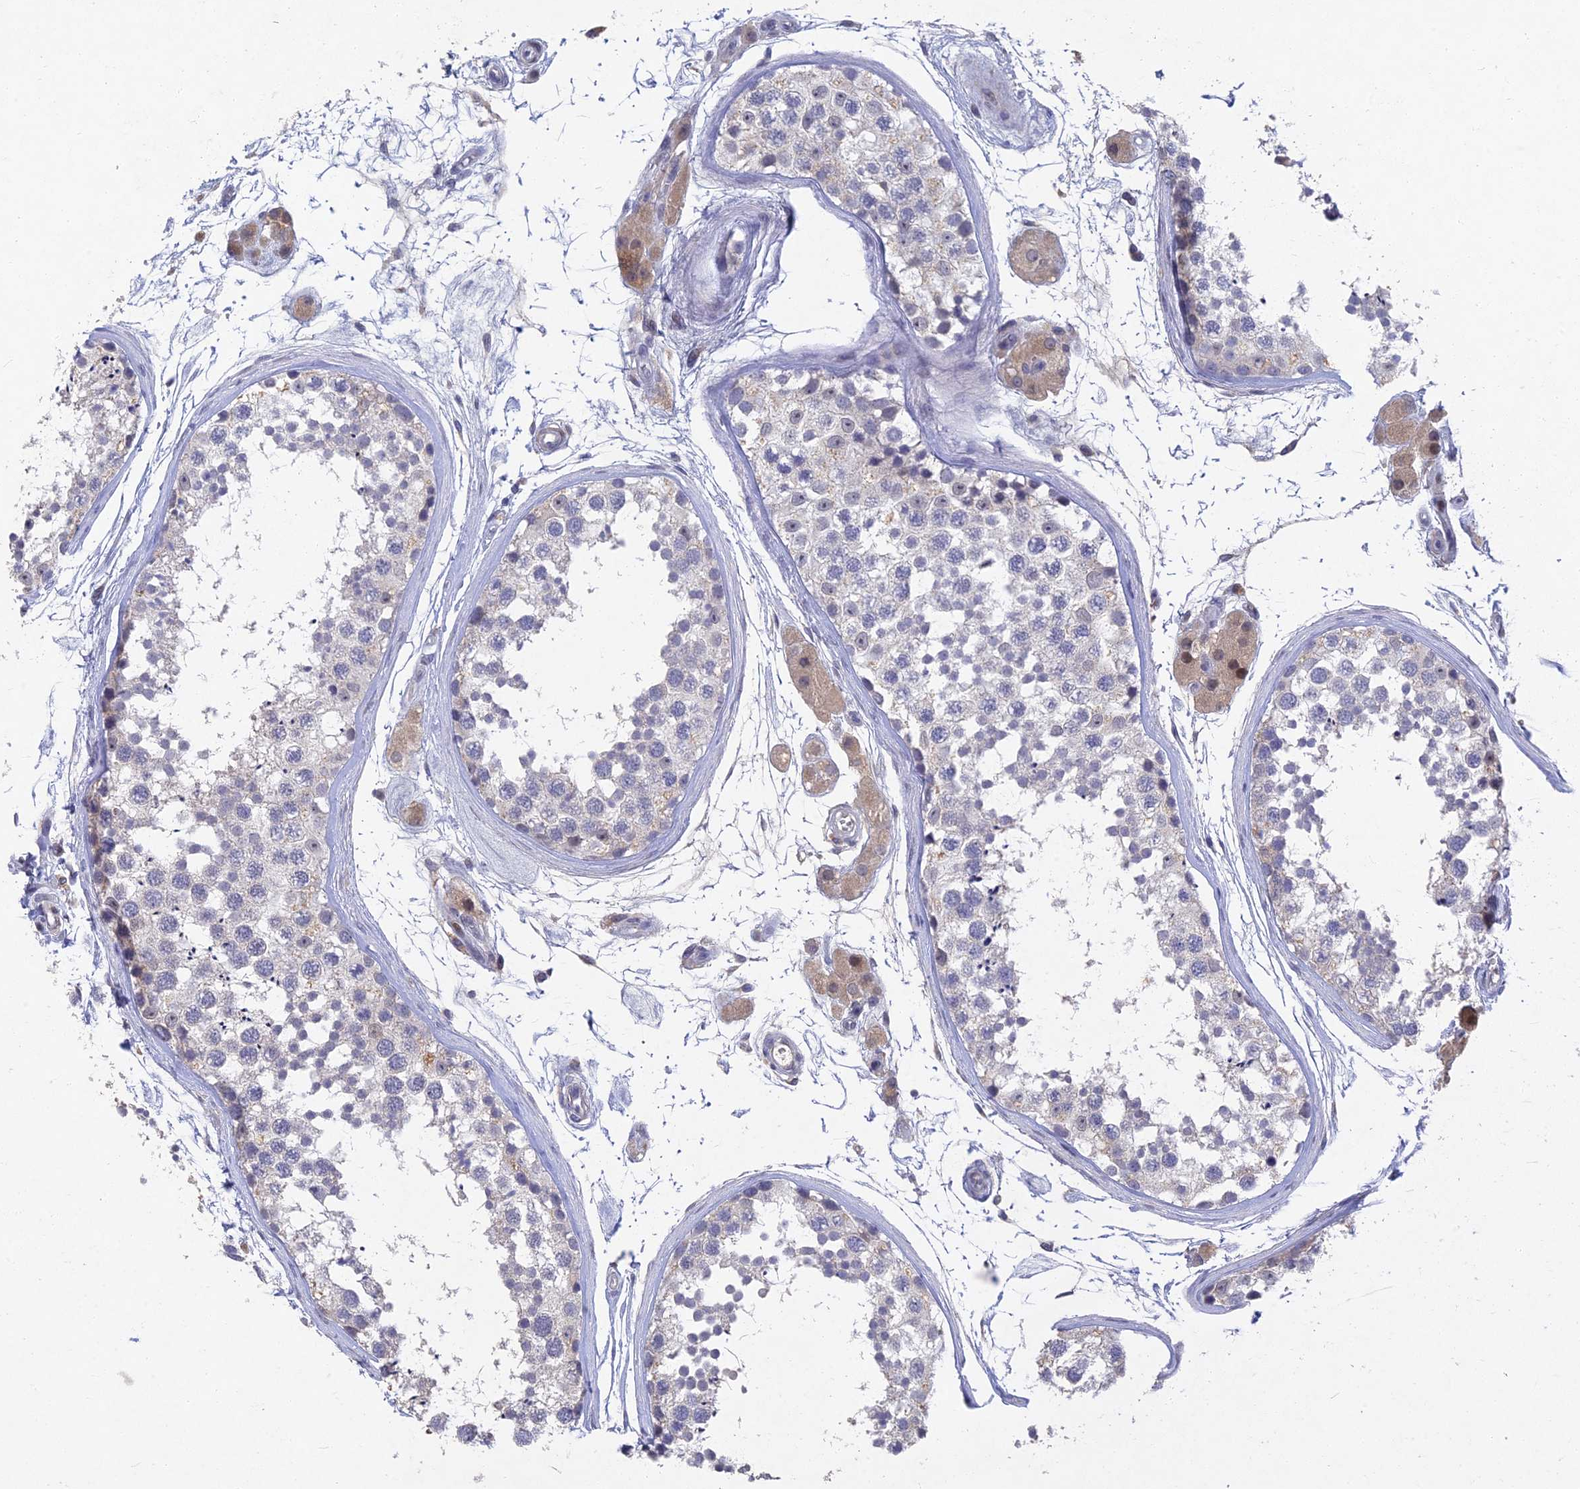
{"staining": {"intensity": "negative", "quantity": "none", "location": "none"}, "tissue": "testis", "cell_type": "Cells in seminiferous ducts", "image_type": "normal", "snomed": [{"axis": "morphology", "description": "Normal tissue, NOS"}, {"axis": "topography", "description": "Testis"}], "caption": "This is an immunohistochemistry (IHC) image of normal human testis. There is no positivity in cells in seminiferous ducts.", "gene": "GNA15", "patient": {"sex": "male", "age": 56}}